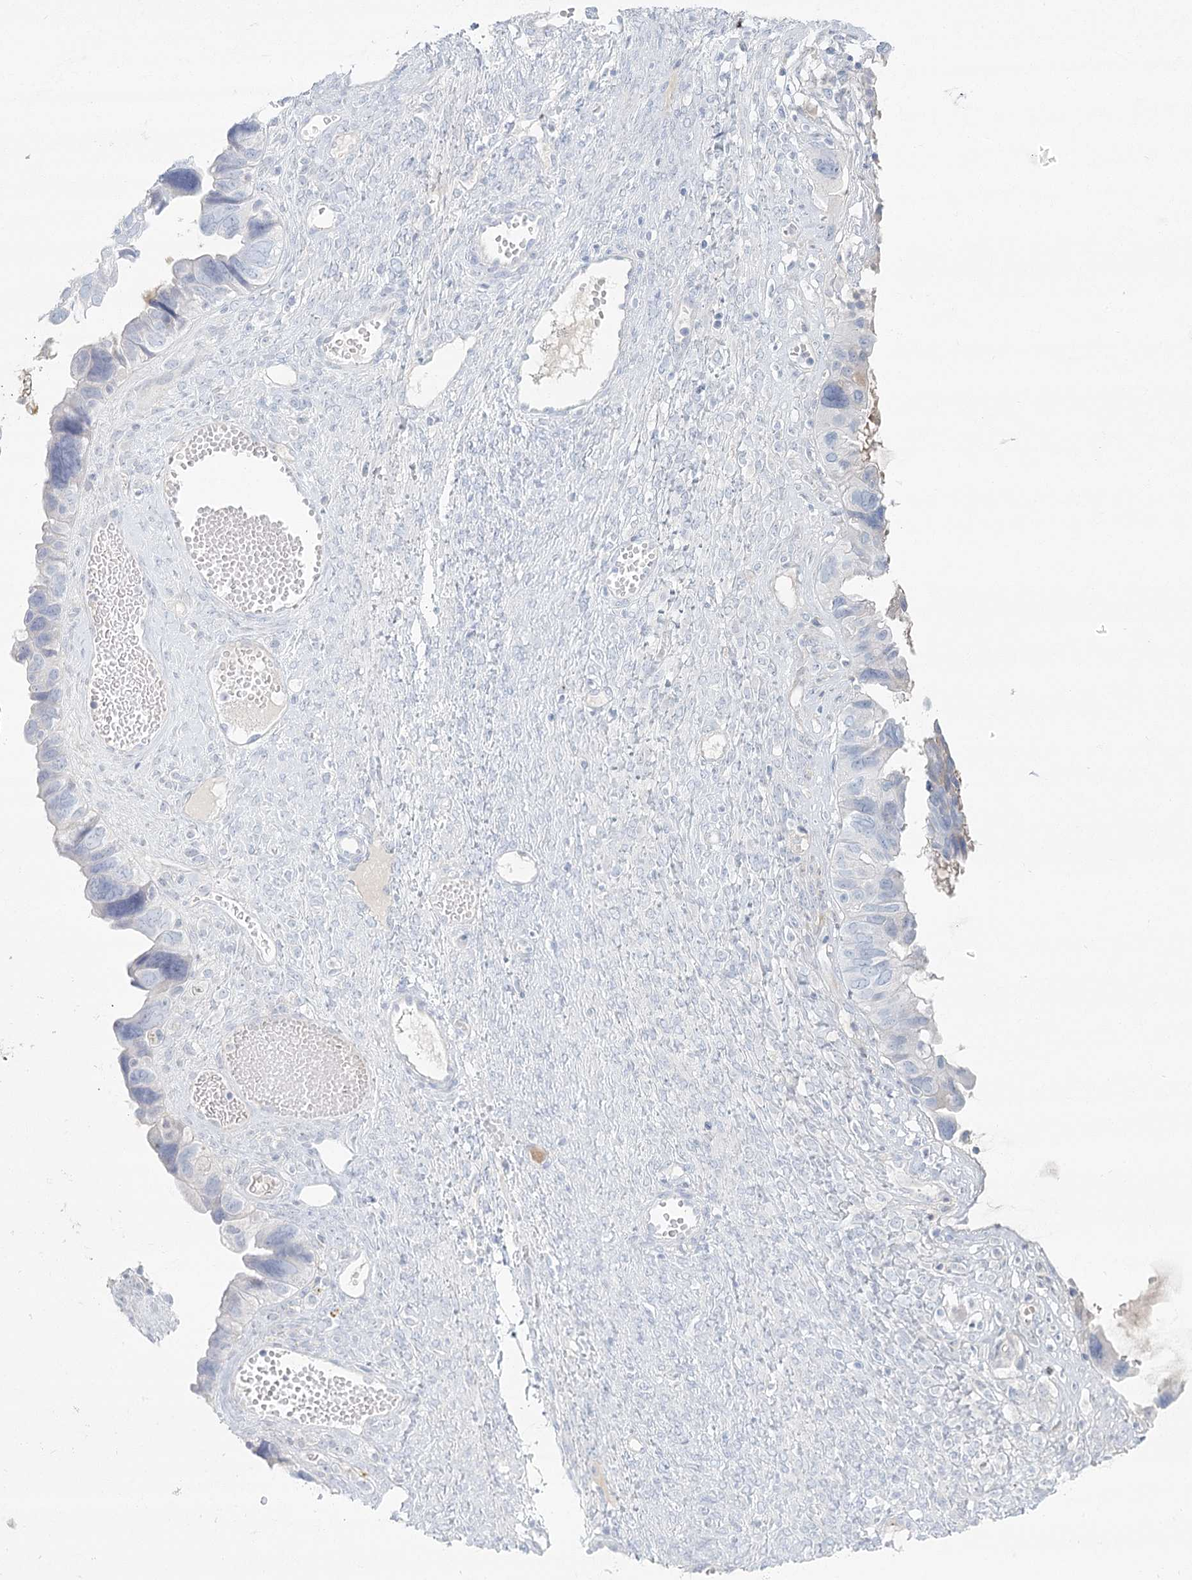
{"staining": {"intensity": "negative", "quantity": "none", "location": "none"}, "tissue": "ovarian cancer", "cell_type": "Tumor cells", "image_type": "cancer", "snomed": [{"axis": "morphology", "description": "Cystadenocarcinoma, serous, NOS"}, {"axis": "topography", "description": "Ovary"}], "caption": "Tumor cells show no significant protein expression in ovarian cancer (serous cystadenocarcinoma).", "gene": "DMGDH", "patient": {"sex": "female", "age": 79}}